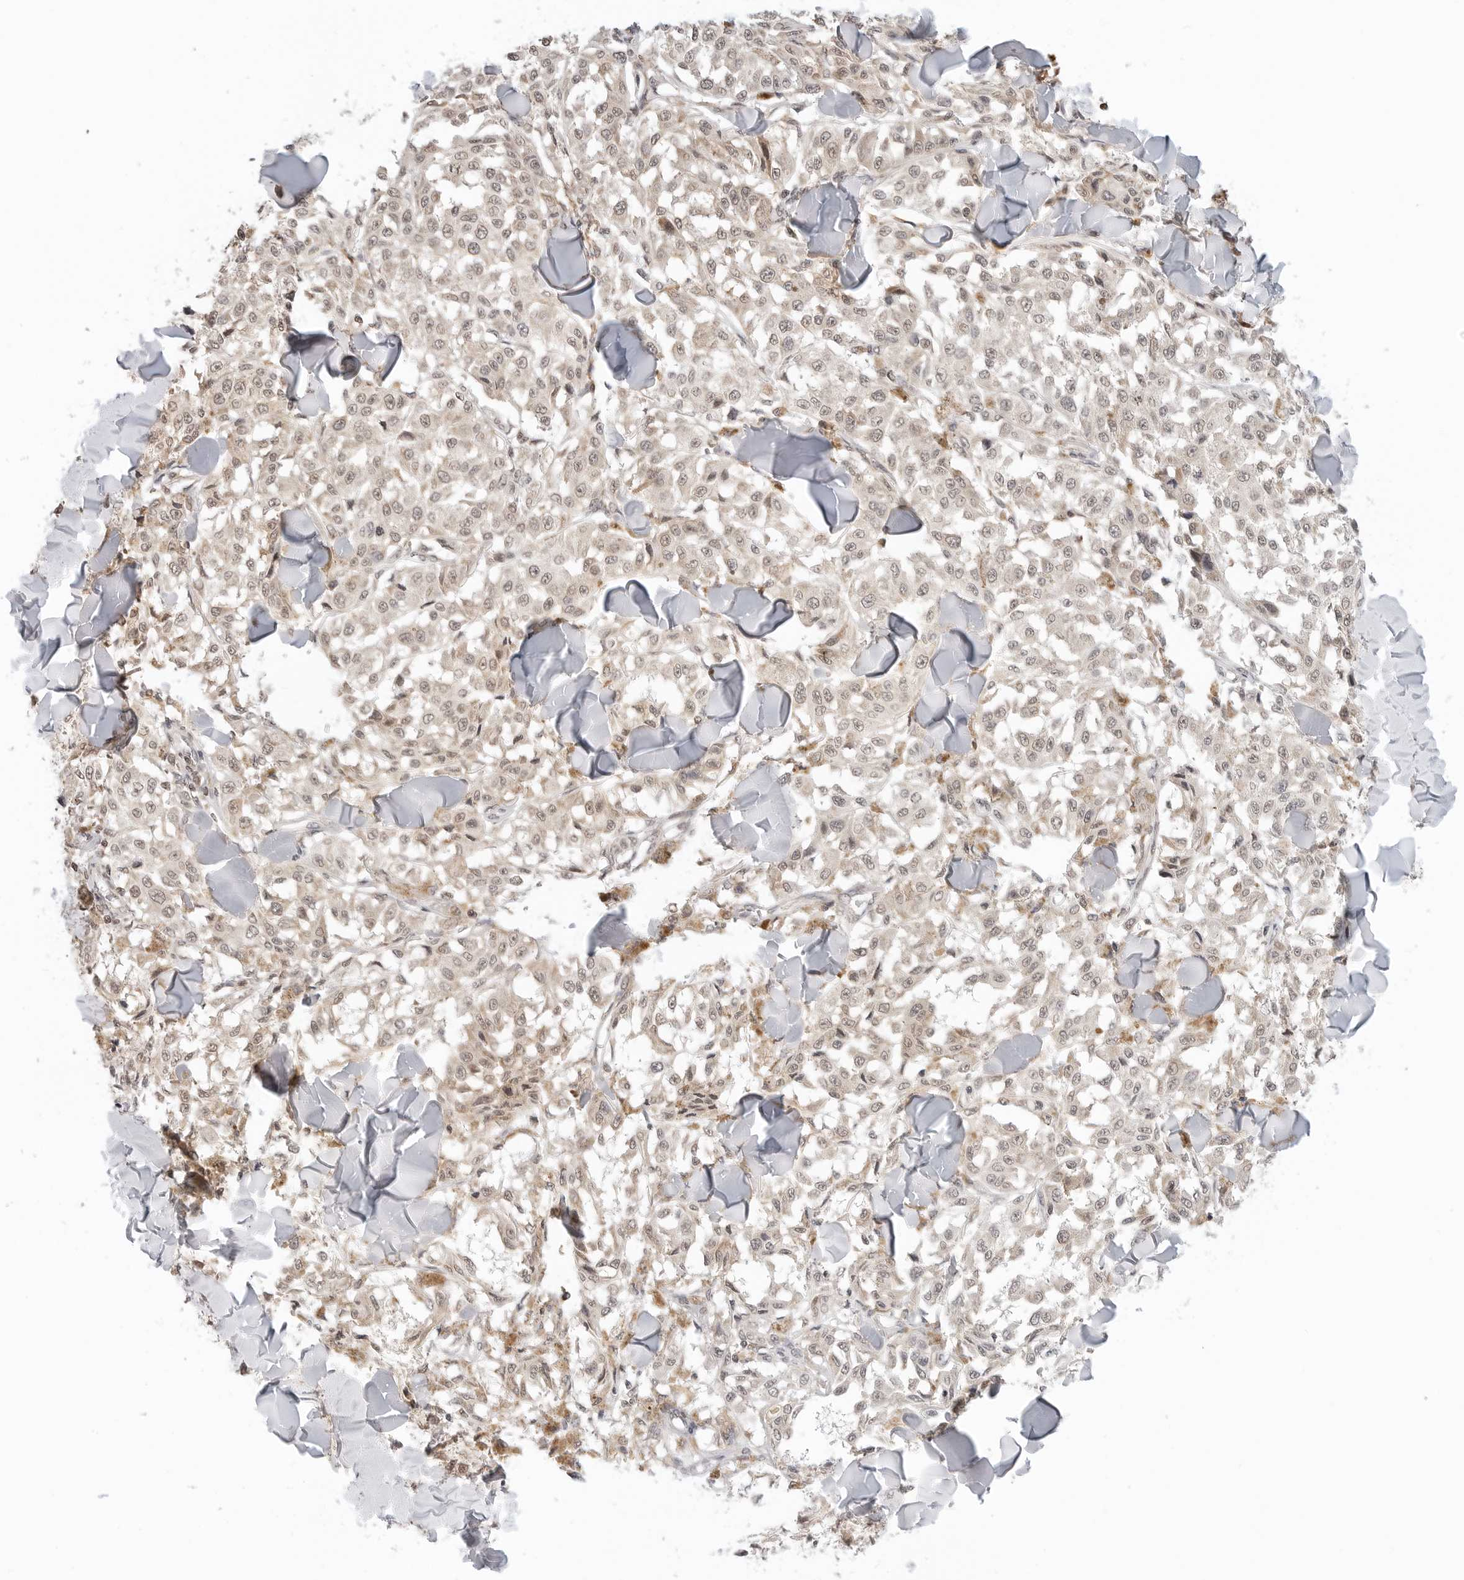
{"staining": {"intensity": "weak", "quantity": "25%-75%", "location": "cytoplasmic/membranous,nuclear"}, "tissue": "melanoma", "cell_type": "Tumor cells", "image_type": "cancer", "snomed": [{"axis": "morphology", "description": "Malignant melanoma, NOS"}, {"axis": "topography", "description": "Skin"}], "caption": "Immunohistochemistry of human melanoma shows low levels of weak cytoplasmic/membranous and nuclear expression in approximately 25%-75% of tumor cells.", "gene": "METAP1", "patient": {"sex": "female", "age": 64}}